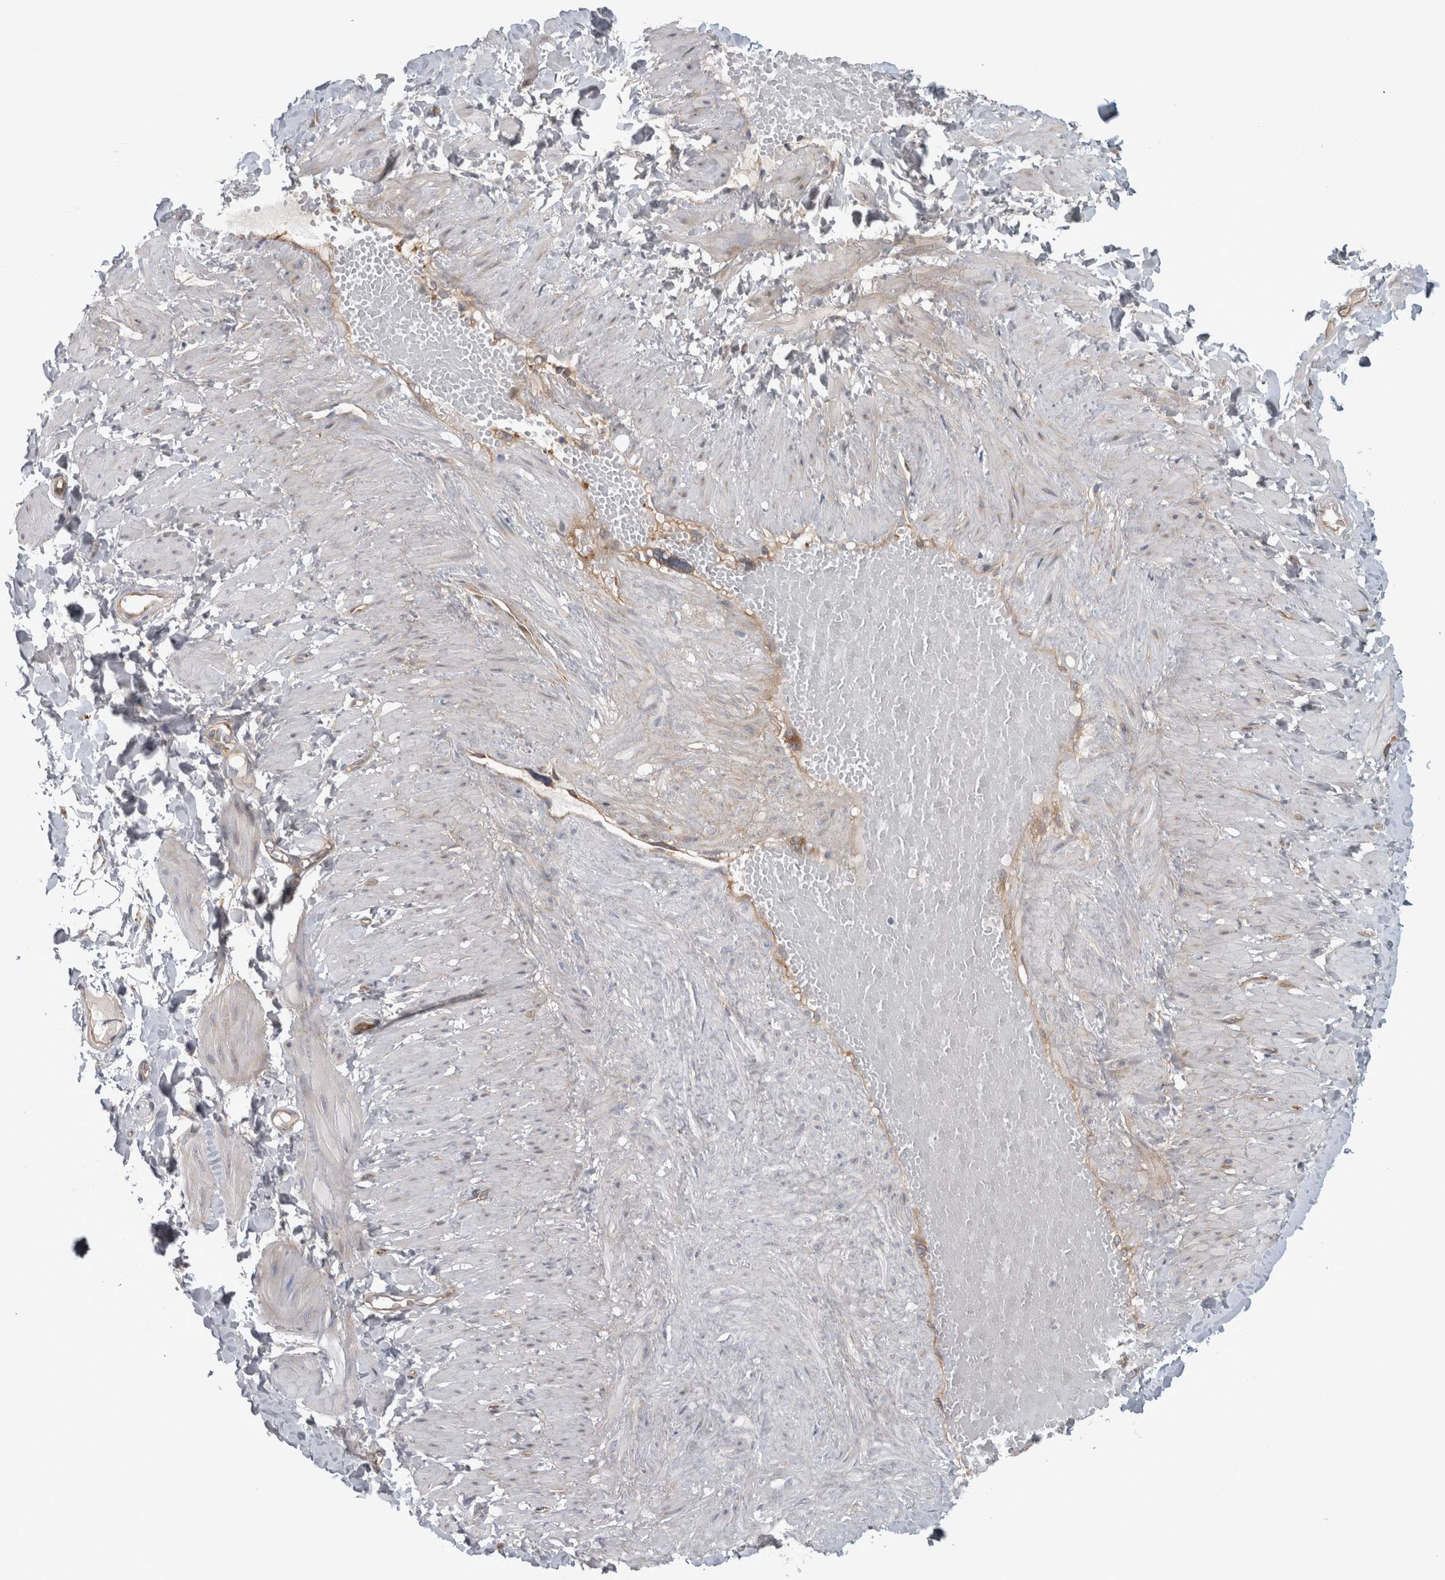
{"staining": {"intensity": "negative", "quantity": "none", "location": "none"}, "tissue": "soft tissue", "cell_type": "Fibroblasts", "image_type": "normal", "snomed": [{"axis": "morphology", "description": "Normal tissue, NOS"}, {"axis": "topography", "description": "Adipose tissue"}, {"axis": "topography", "description": "Vascular tissue"}, {"axis": "topography", "description": "Peripheral nerve tissue"}], "caption": "This photomicrograph is of unremarkable soft tissue stained with IHC to label a protein in brown with the nuclei are counter-stained blue. There is no expression in fibroblasts.", "gene": "ATXN2", "patient": {"sex": "male", "age": 25}}